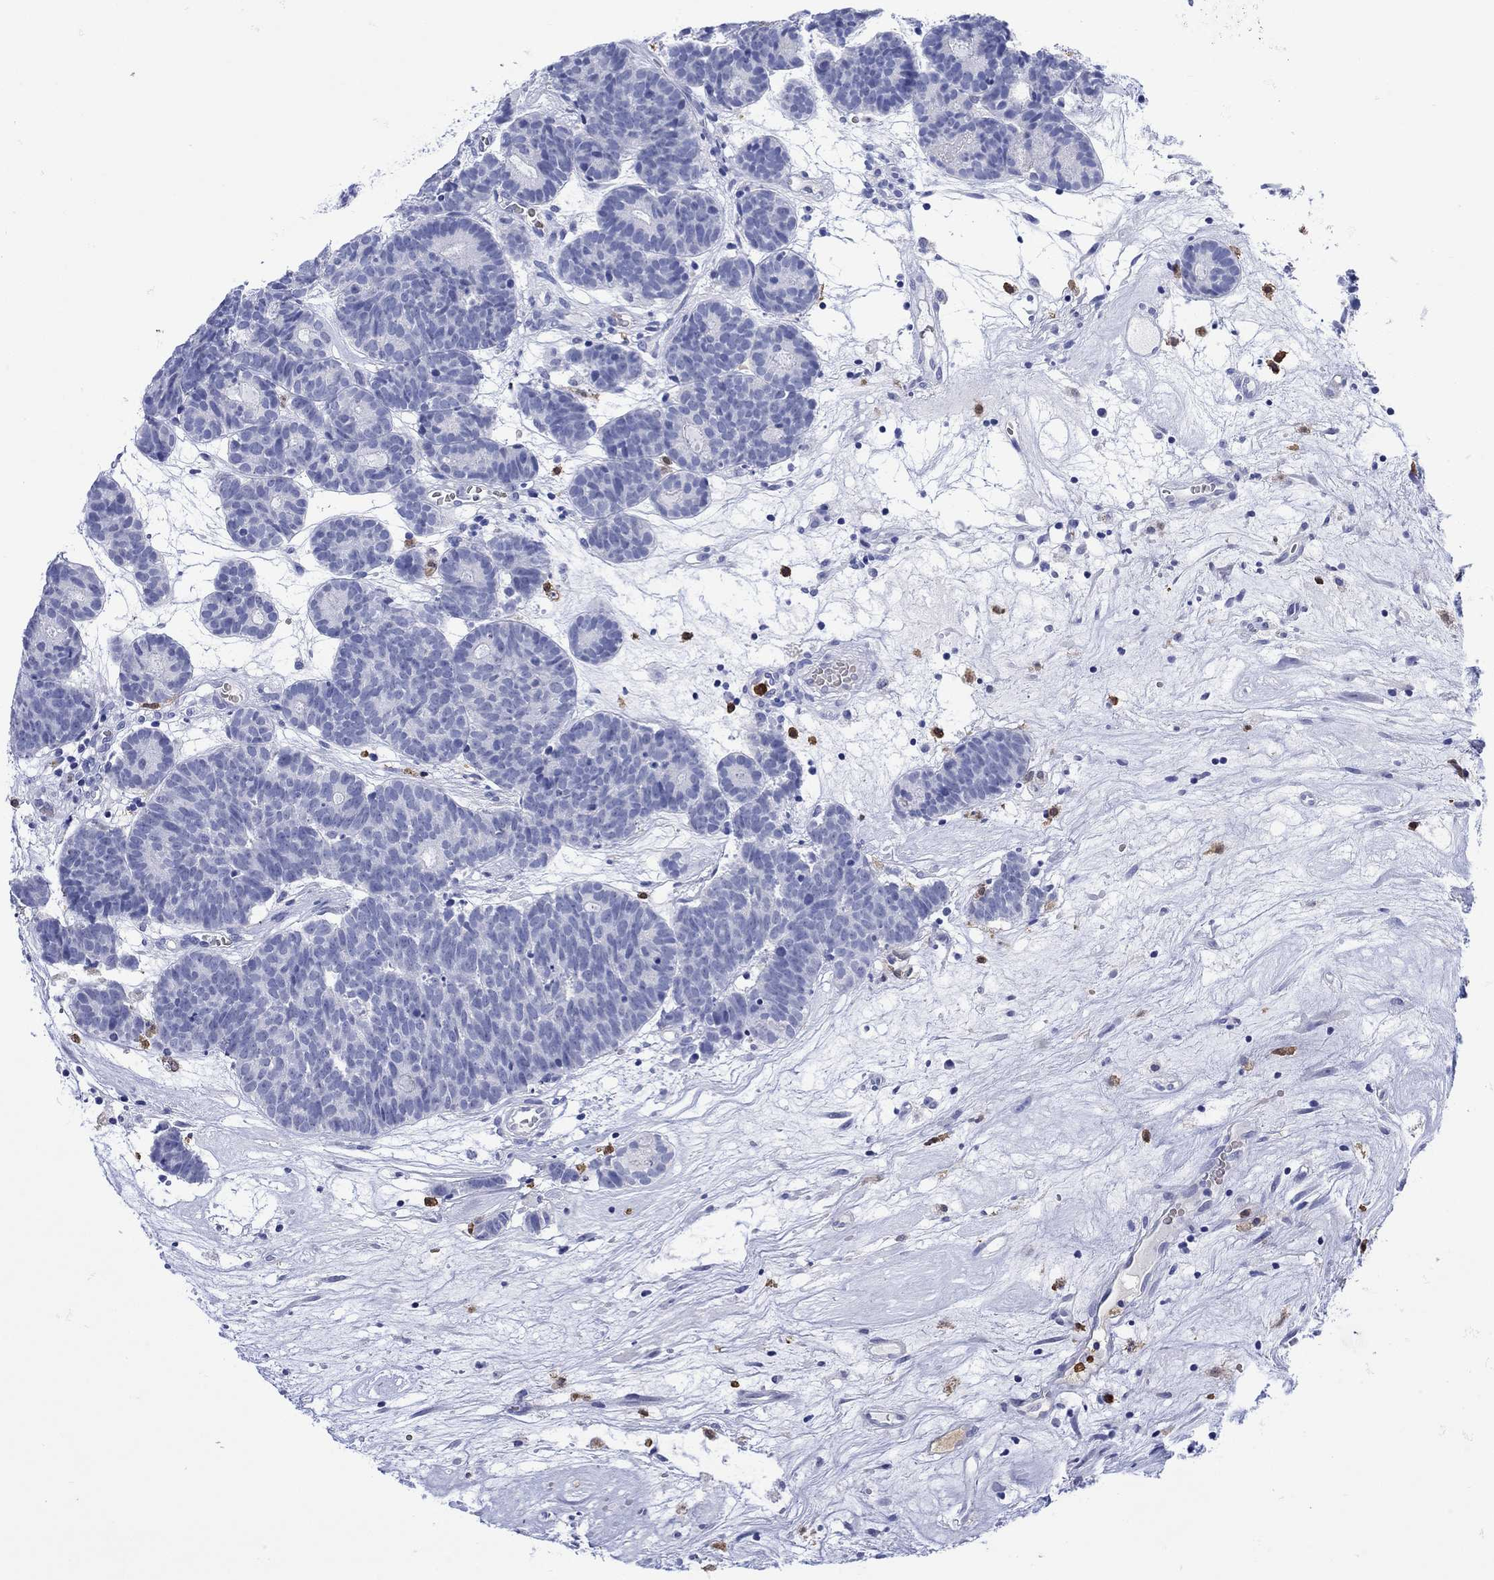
{"staining": {"intensity": "negative", "quantity": "none", "location": "none"}, "tissue": "head and neck cancer", "cell_type": "Tumor cells", "image_type": "cancer", "snomed": [{"axis": "morphology", "description": "Adenocarcinoma, NOS"}, {"axis": "topography", "description": "Head-Neck"}], "caption": "DAB immunohistochemical staining of head and neck adenocarcinoma displays no significant positivity in tumor cells.", "gene": "LINGO3", "patient": {"sex": "female", "age": 81}}